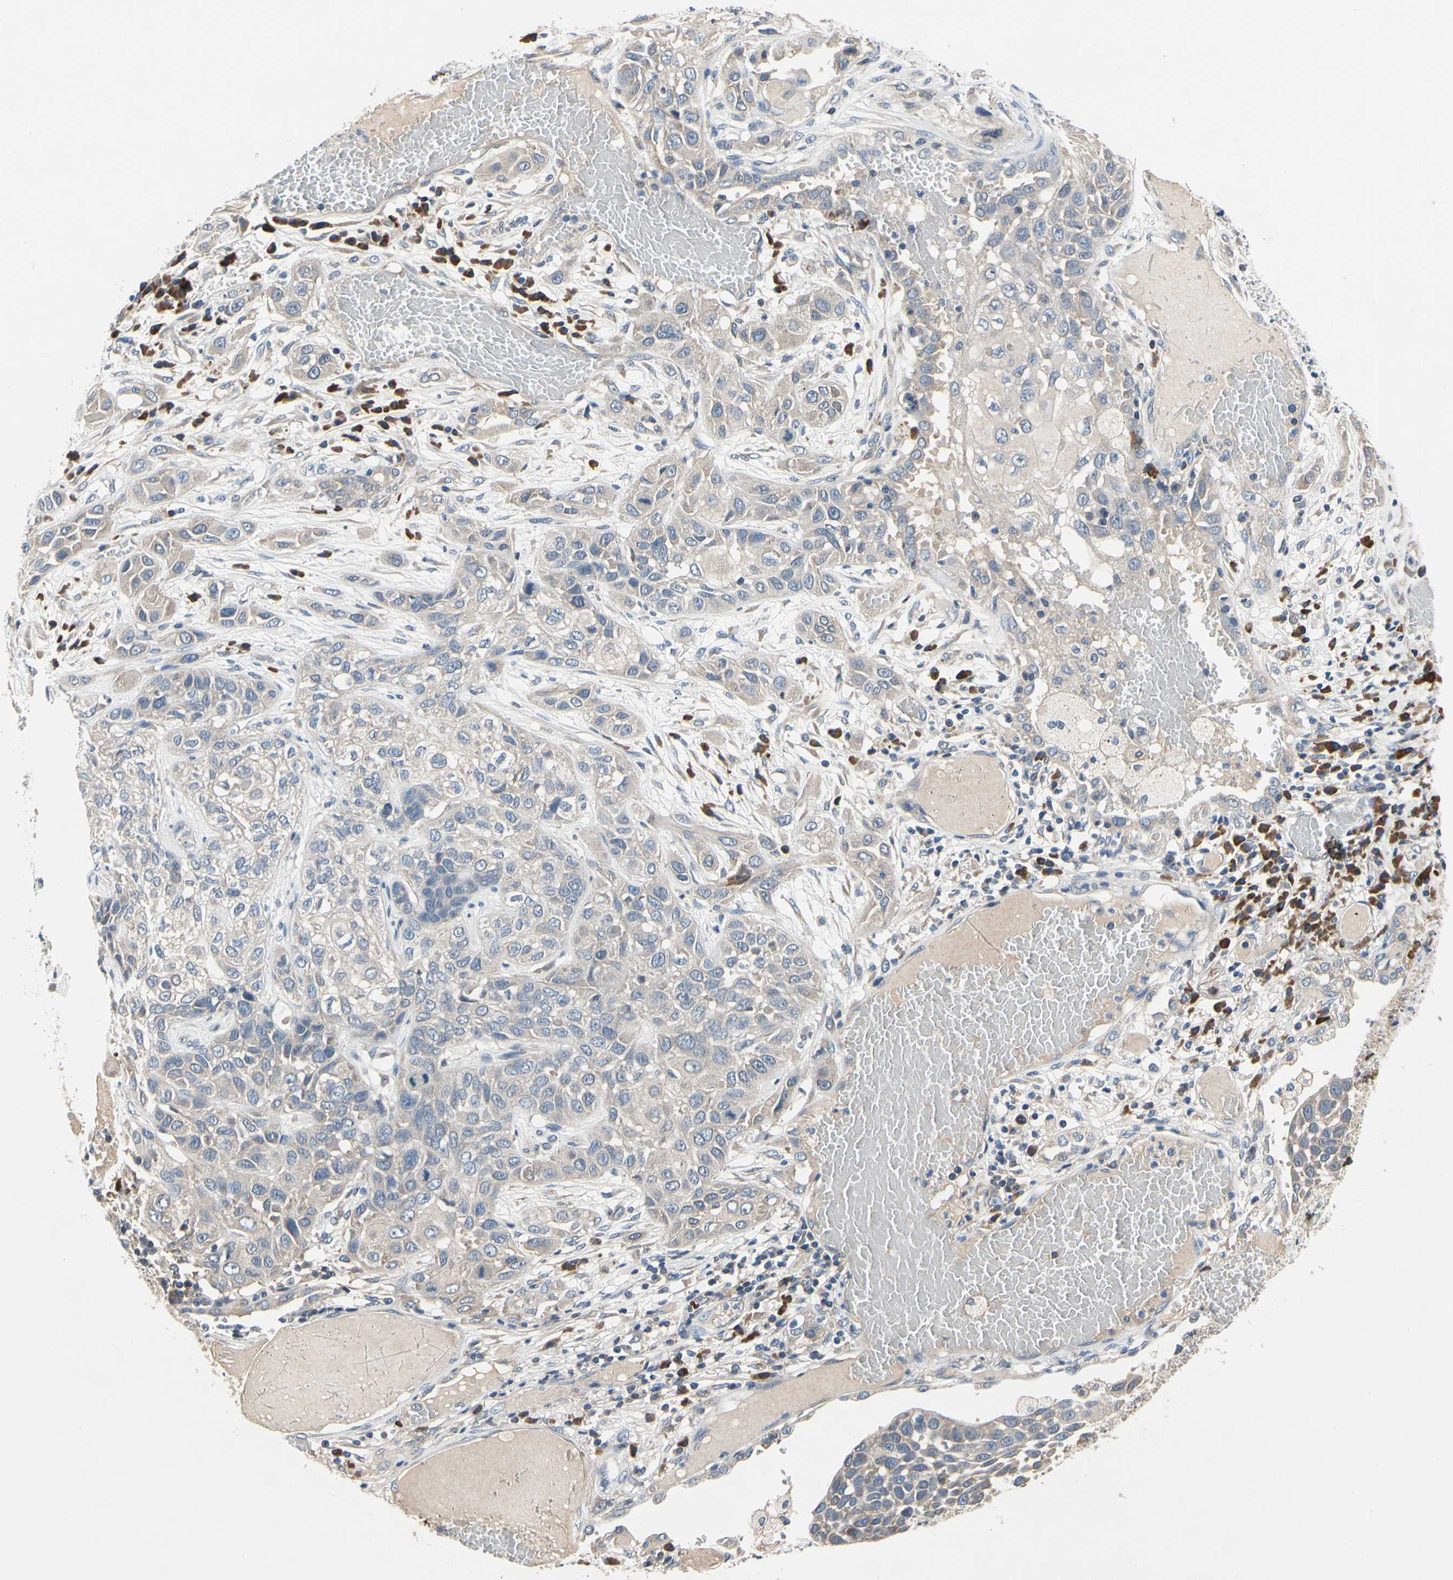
{"staining": {"intensity": "weak", "quantity": "25%-75%", "location": "cytoplasmic/membranous"}, "tissue": "lung cancer", "cell_type": "Tumor cells", "image_type": "cancer", "snomed": [{"axis": "morphology", "description": "Squamous cell carcinoma, NOS"}, {"axis": "topography", "description": "Lung"}], "caption": "Immunohistochemistry micrograph of neoplastic tissue: human lung squamous cell carcinoma stained using immunohistochemistry (IHC) demonstrates low levels of weak protein expression localized specifically in the cytoplasmic/membranous of tumor cells, appearing as a cytoplasmic/membranous brown color.", "gene": "SELENOK", "patient": {"sex": "male", "age": 71}}